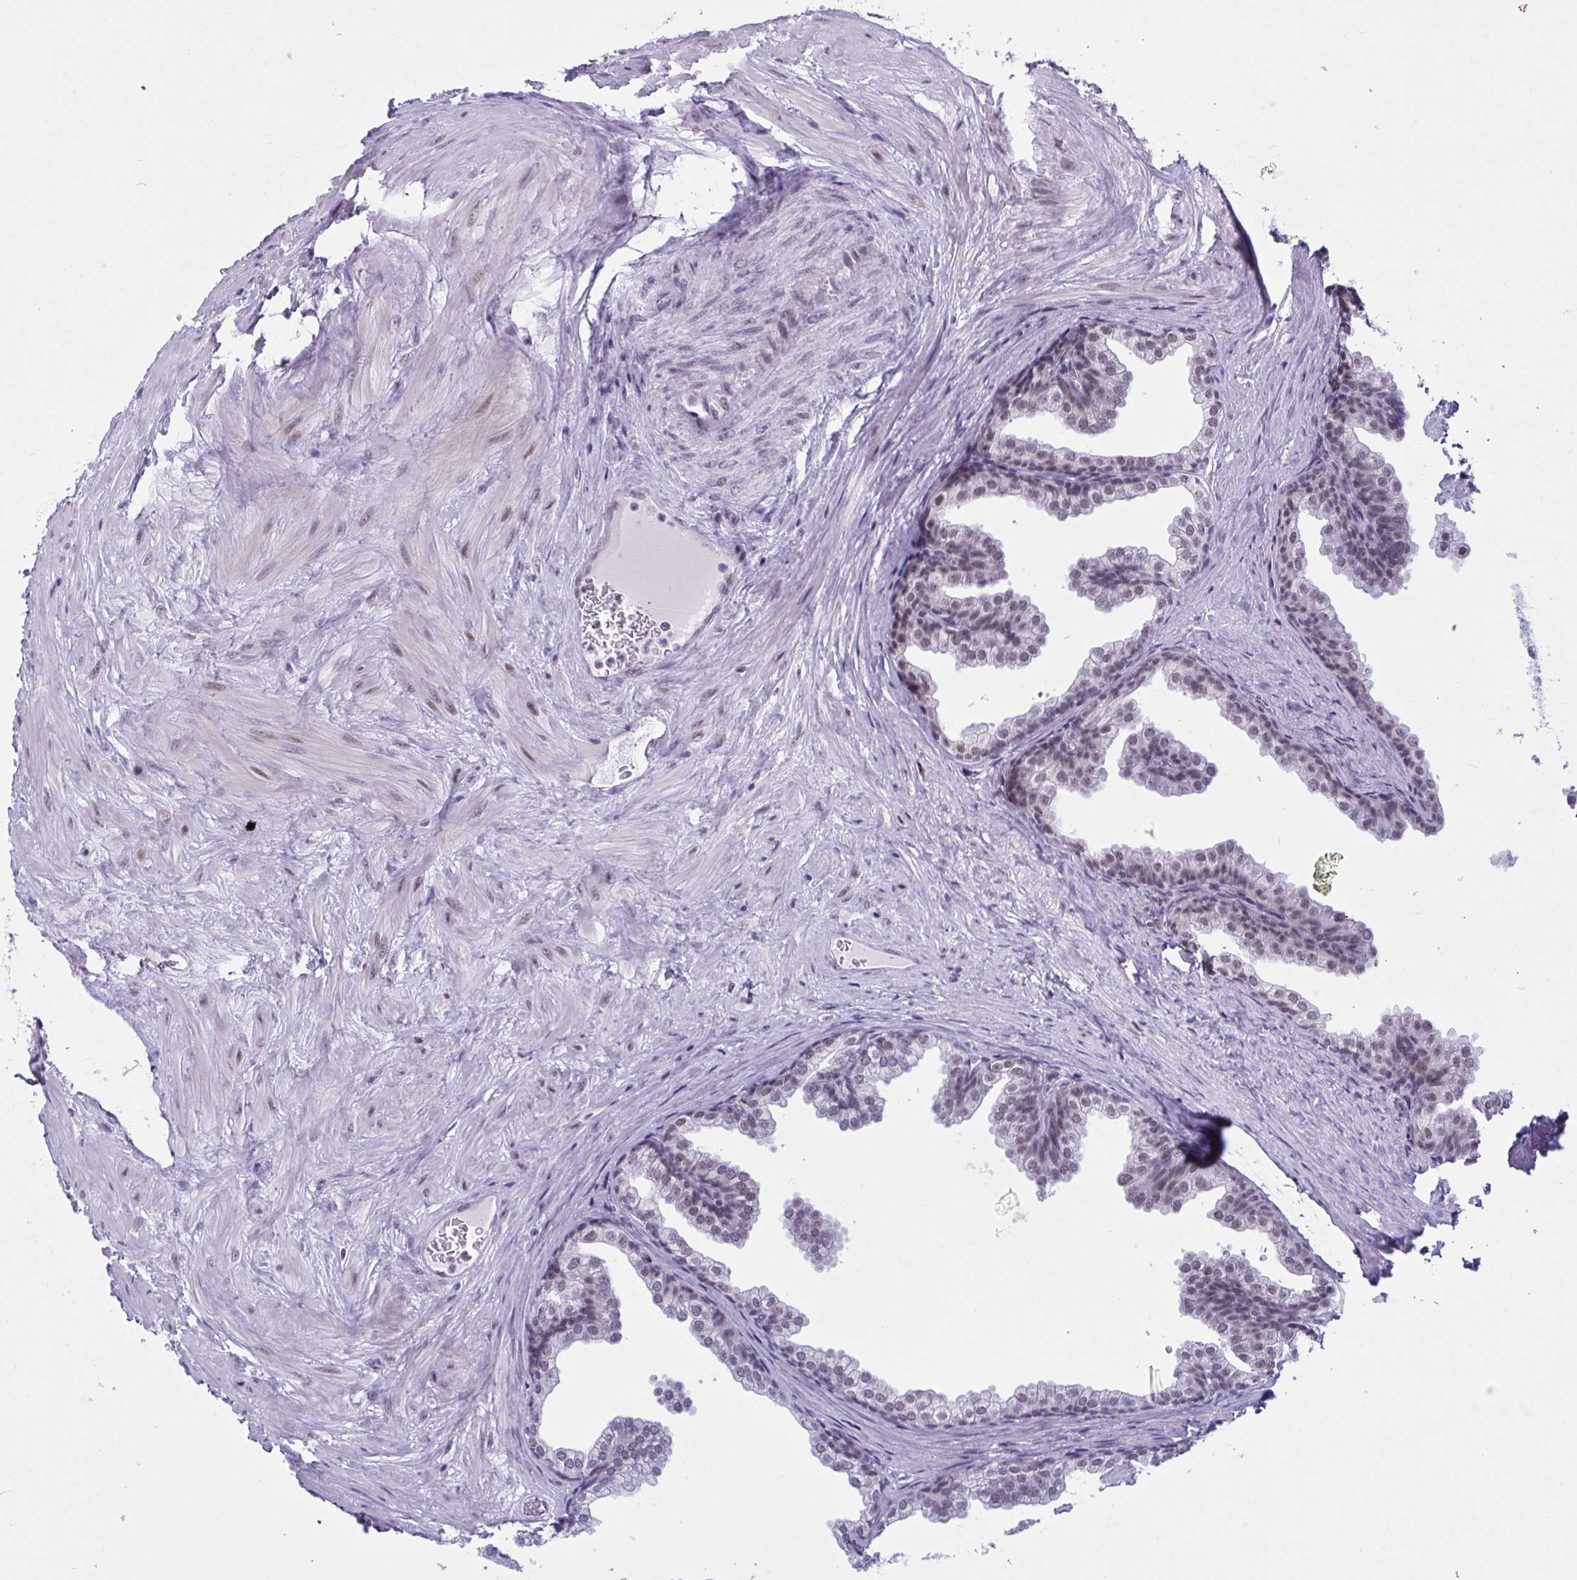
{"staining": {"intensity": "moderate", "quantity": "<25%", "location": "nuclear"}, "tissue": "prostate", "cell_type": "Glandular cells", "image_type": "normal", "snomed": [{"axis": "morphology", "description": "Normal tissue, NOS"}, {"axis": "topography", "description": "Prostate"}], "caption": "Immunohistochemistry (IHC) micrograph of unremarkable prostate: prostate stained using IHC reveals low levels of moderate protein expression localized specifically in the nuclear of glandular cells, appearing as a nuclear brown color.", "gene": "PPP1R10", "patient": {"sex": "male", "age": 37}}